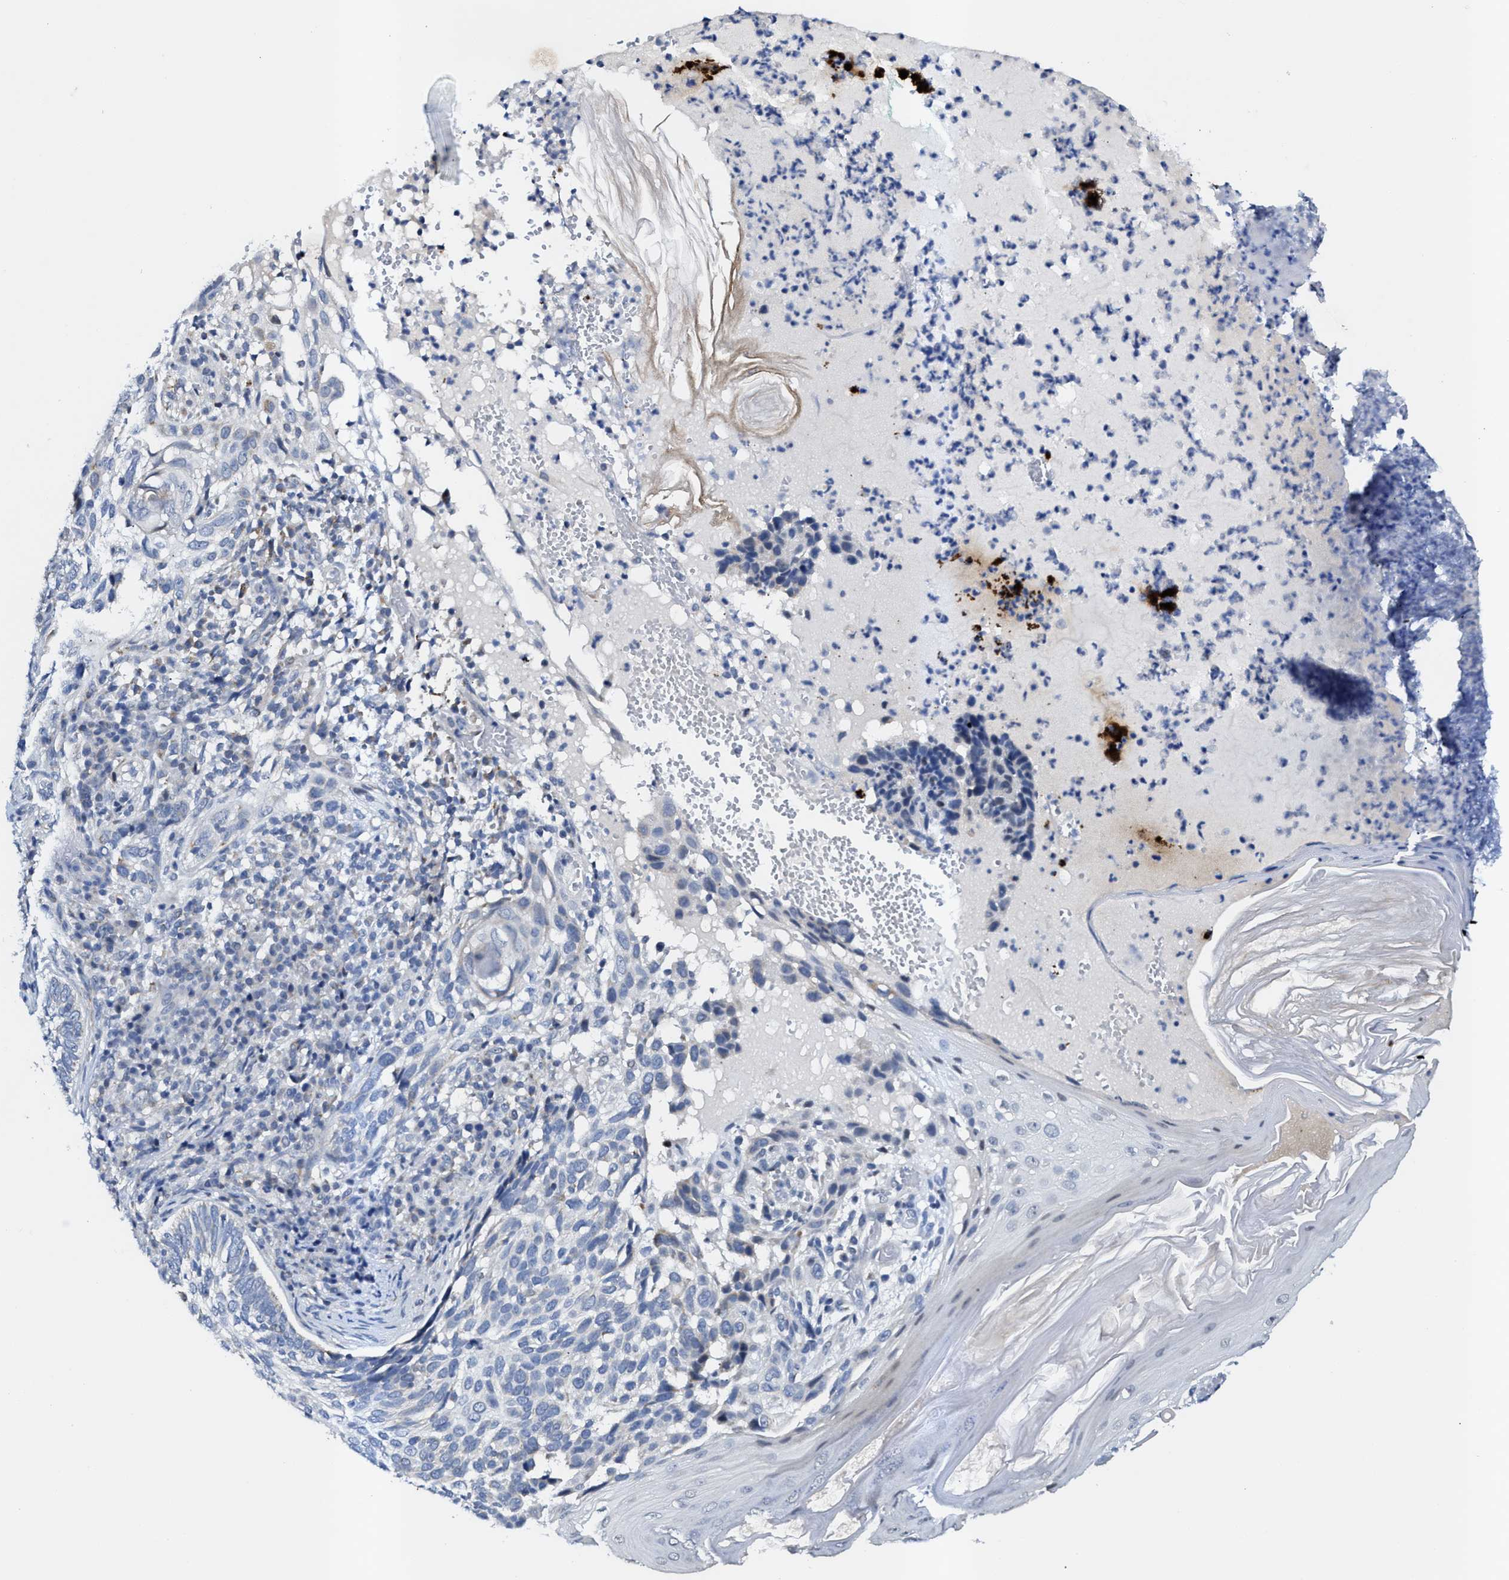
{"staining": {"intensity": "negative", "quantity": "none", "location": "none"}, "tissue": "skin cancer", "cell_type": "Tumor cells", "image_type": "cancer", "snomed": [{"axis": "morphology", "description": "Basal cell carcinoma"}, {"axis": "topography", "description": "Skin"}], "caption": "Skin basal cell carcinoma was stained to show a protein in brown. There is no significant expression in tumor cells.", "gene": "JAG1", "patient": {"sex": "female", "age": 89}}